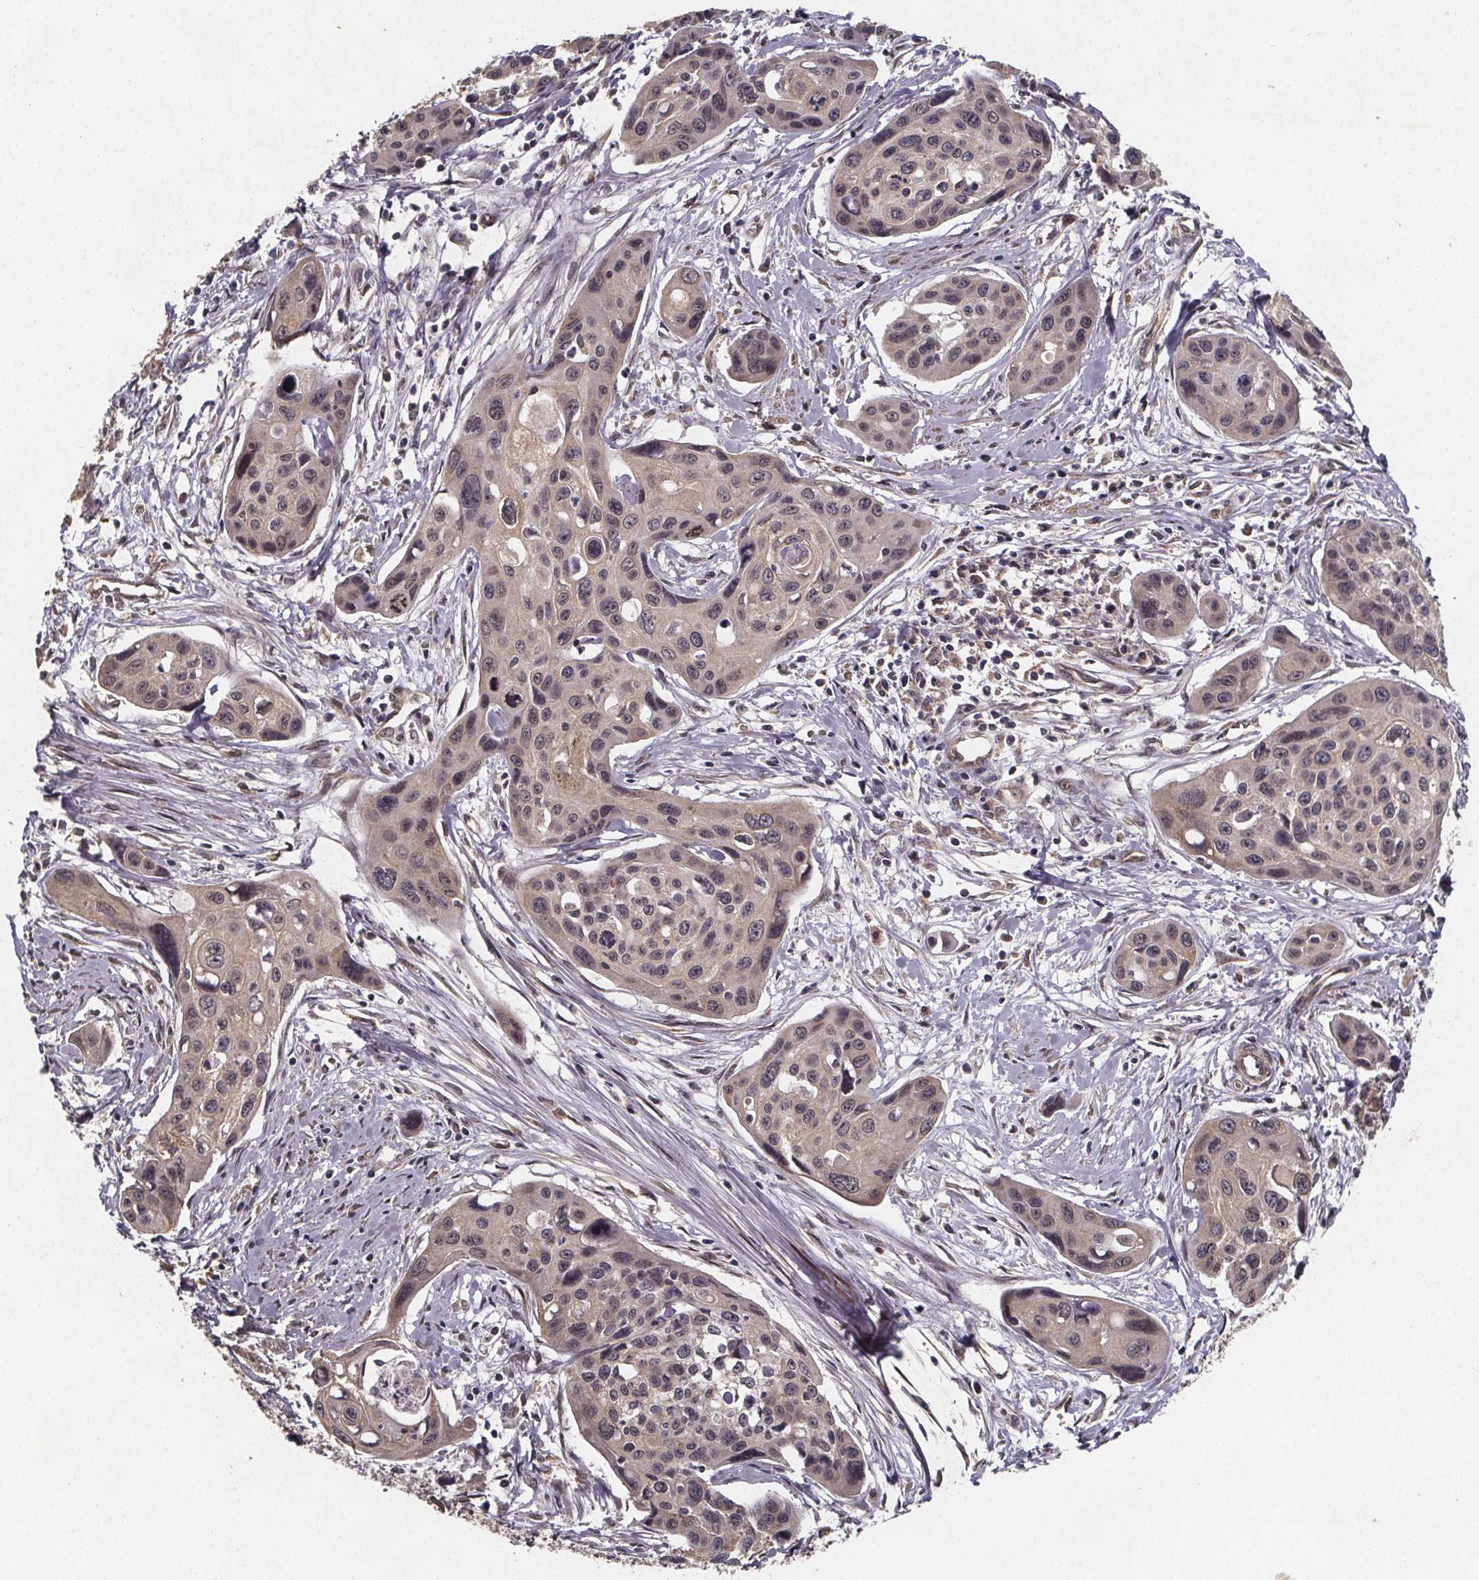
{"staining": {"intensity": "negative", "quantity": "none", "location": "none"}, "tissue": "cervical cancer", "cell_type": "Tumor cells", "image_type": "cancer", "snomed": [{"axis": "morphology", "description": "Squamous cell carcinoma, NOS"}, {"axis": "topography", "description": "Cervix"}], "caption": "There is no significant staining in tumor cells of cervical cancer.", "gene": "PIERCE2", "patient": {"sex": "female", "age": 31}}